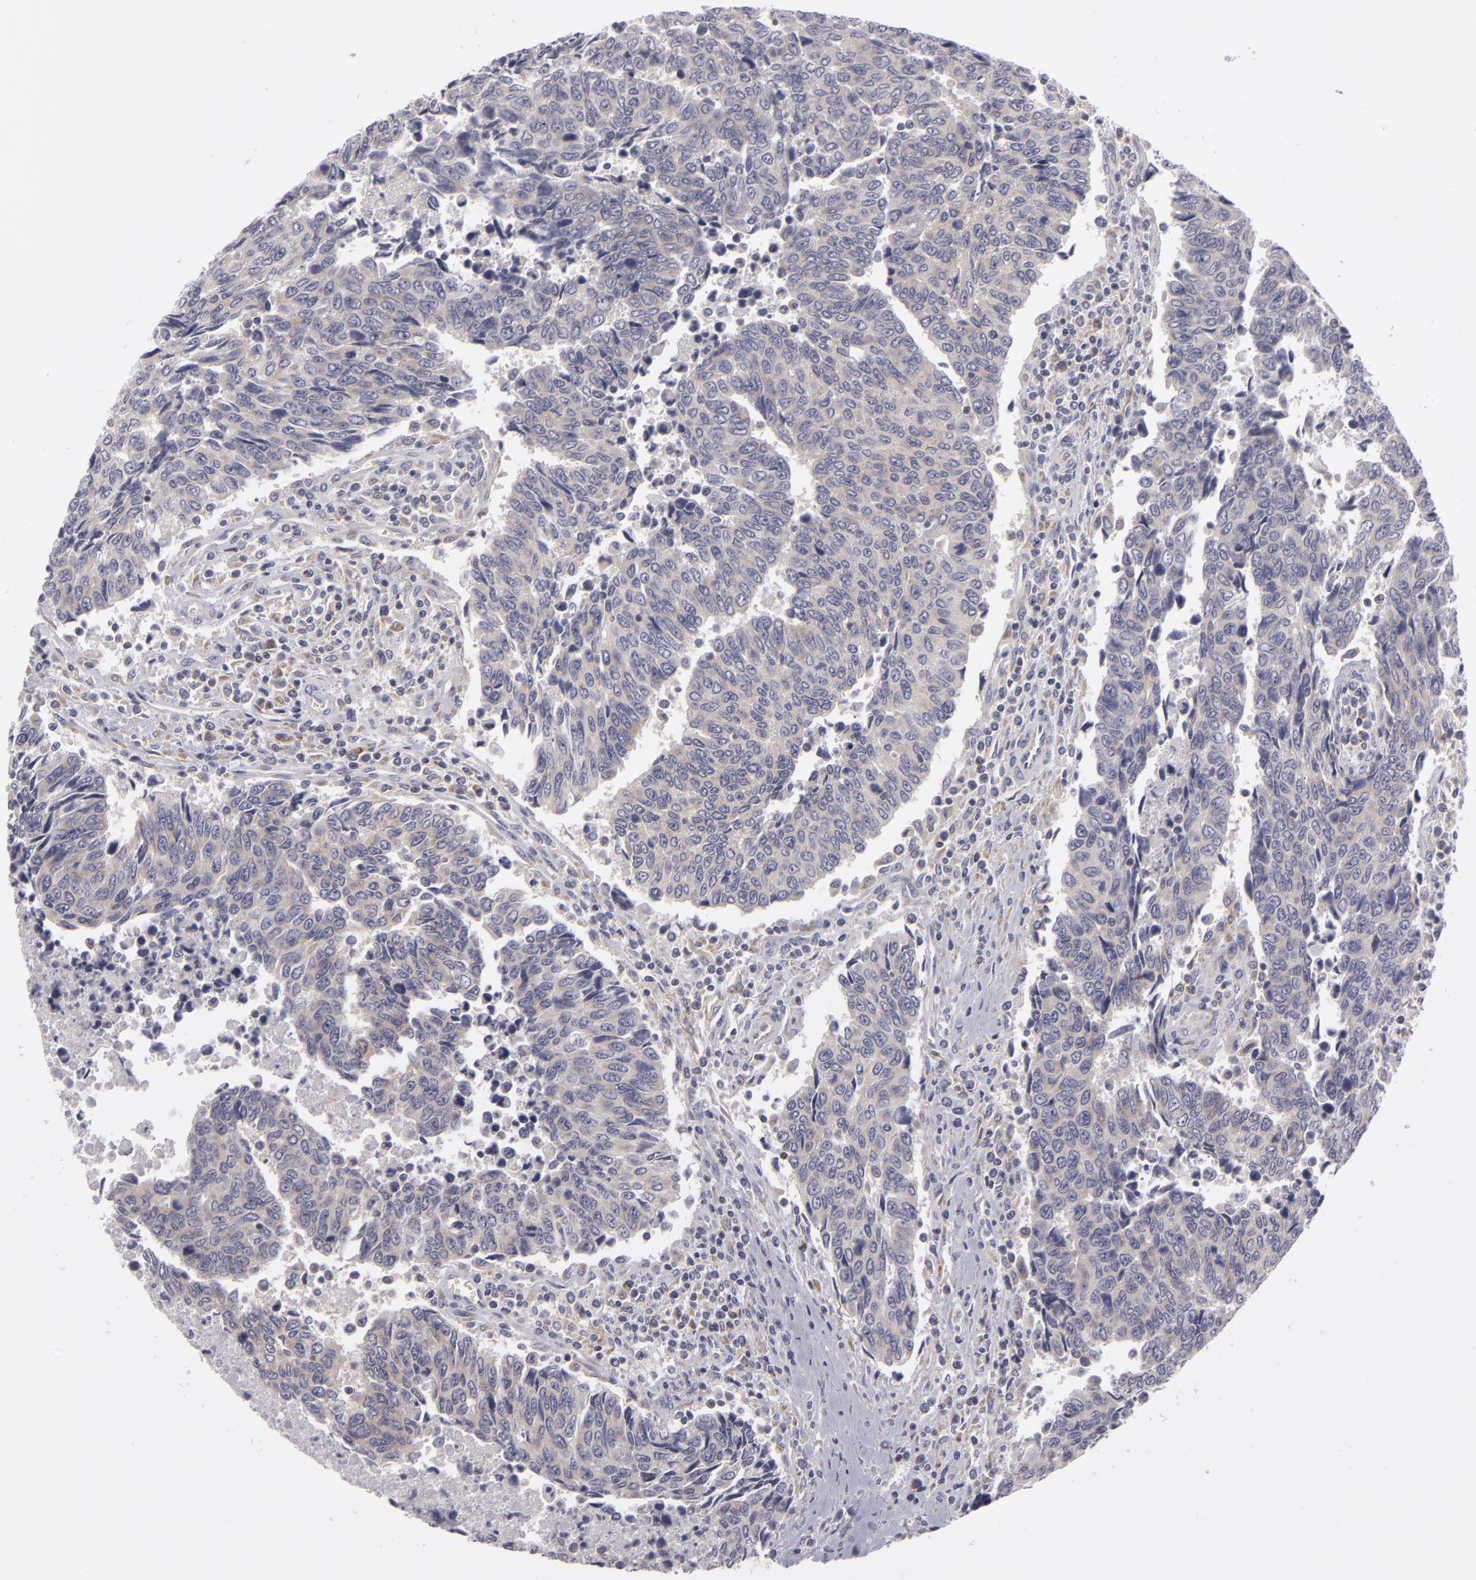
{"staining": {"intensity": "weak", "quantity": ">75%", "location": "cytoplasmic/membranous"}, "tissue": "urothelial cancer", "cell_type": "Tumor cells", "image_type": "cancer", "snomed": [{"axis": "morphology", "description": "Urothelial carcinoma, High grade"}, {"axis": "topography", "description": "Urinary bladder"}], "caption": "Weak cytoplasmic/membranous staining for a protein is seen in approximately >75% of tumor cells of urothelial carcinoma (high-grade) using IHC.", "gene": "ATP2B3", "patient": {"sex": "male", "age": 86}}